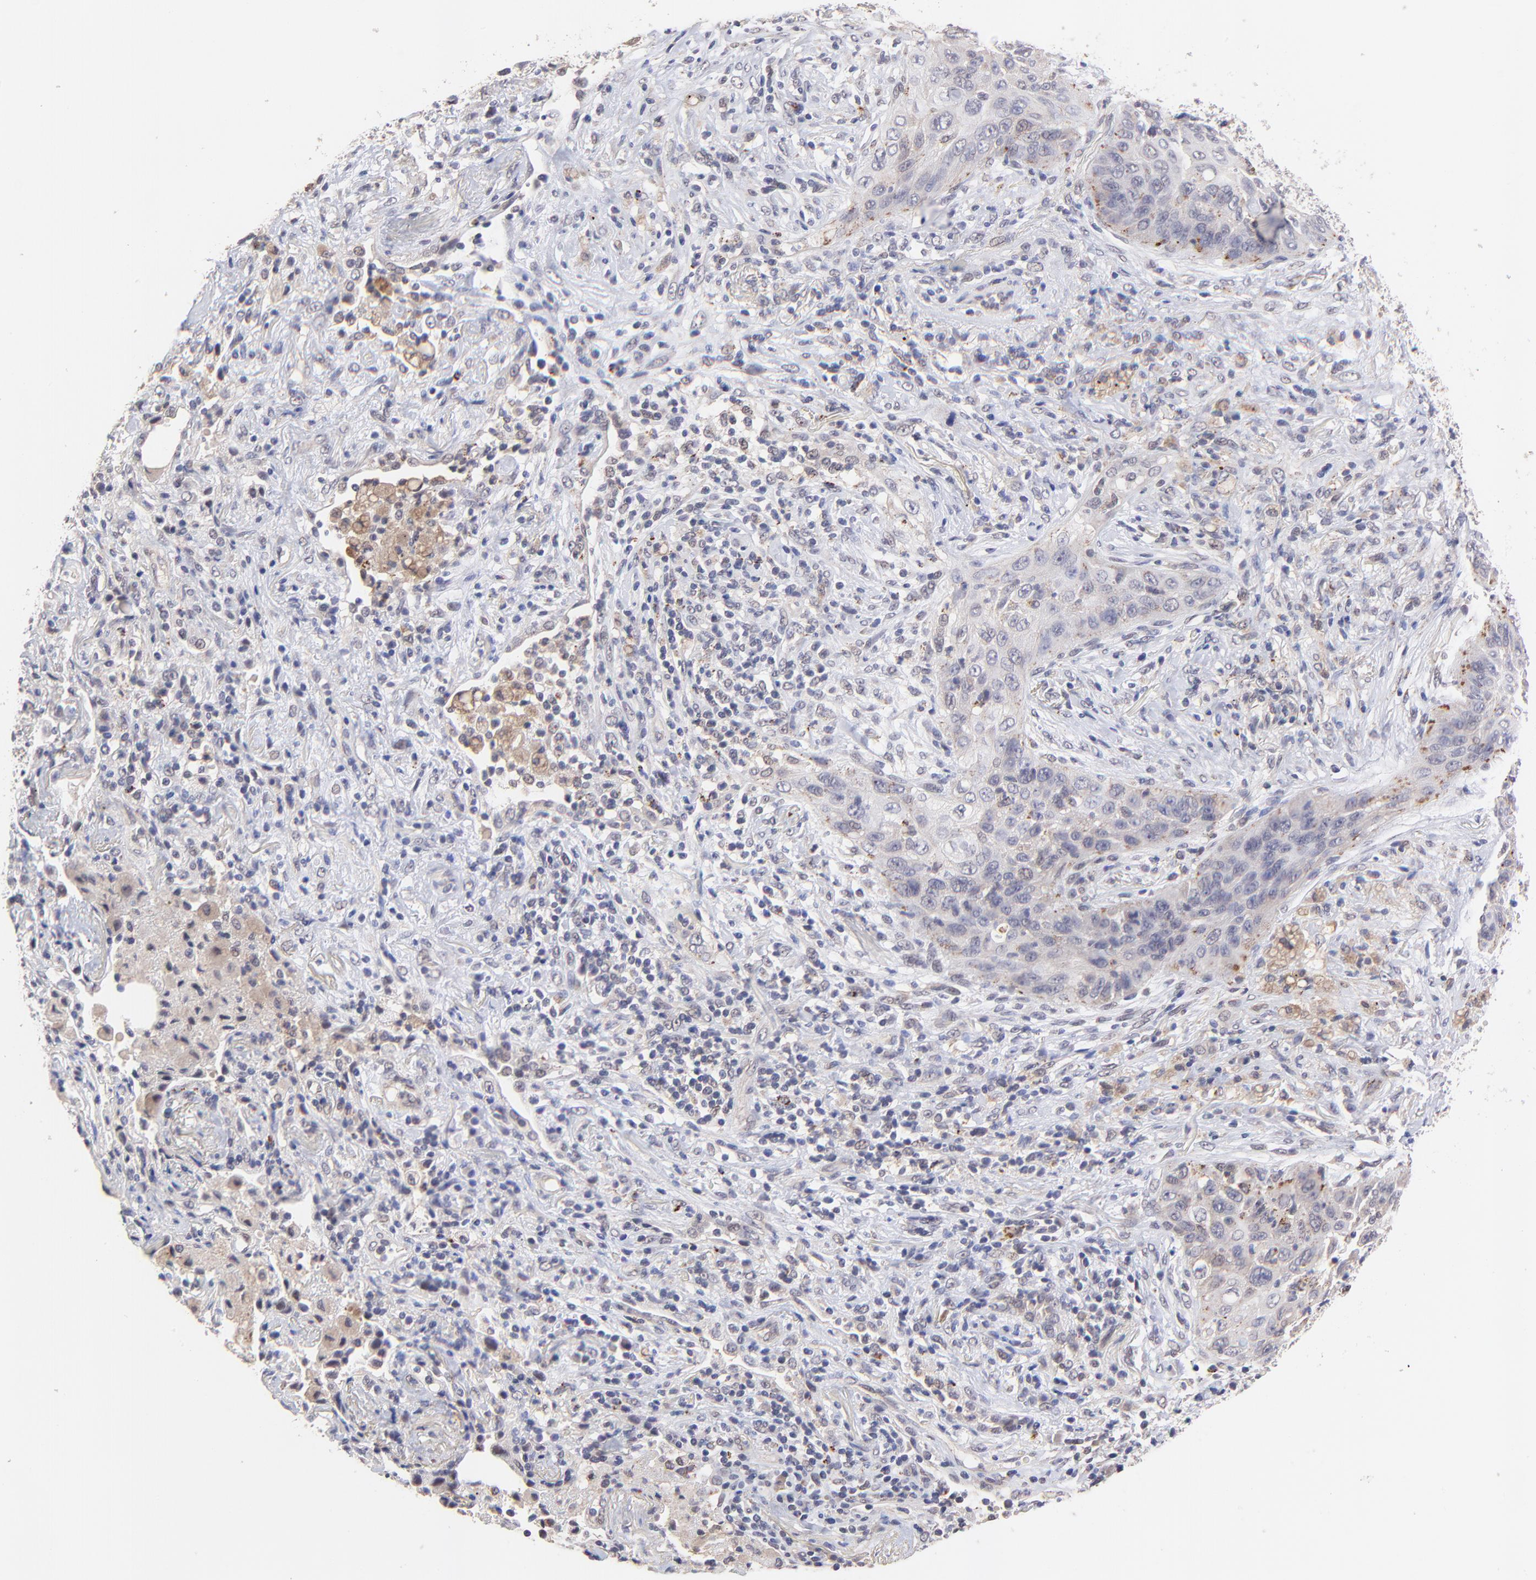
{"staining": {"intensity": "weak", "quantity": "25%-75%", "location": "cytoplasmic/membranous"}, "tissue": "lung cancer", "cell_type": "Tumor cells", "image_type": "cancer", "snomed": [{"axis": "morphology", "description": "Squamous cell carcinoma, NOS"}, {"axis": "topography", "description": "Lung"}], "caption": "Brown immunohistochemical staining in human lung cancer reveals weak cytoplasmic/membranous staining in about 25%-75% of tumor cells.", "gene": "ZNF747", "patient": {"sex": "female", "age": 67}}